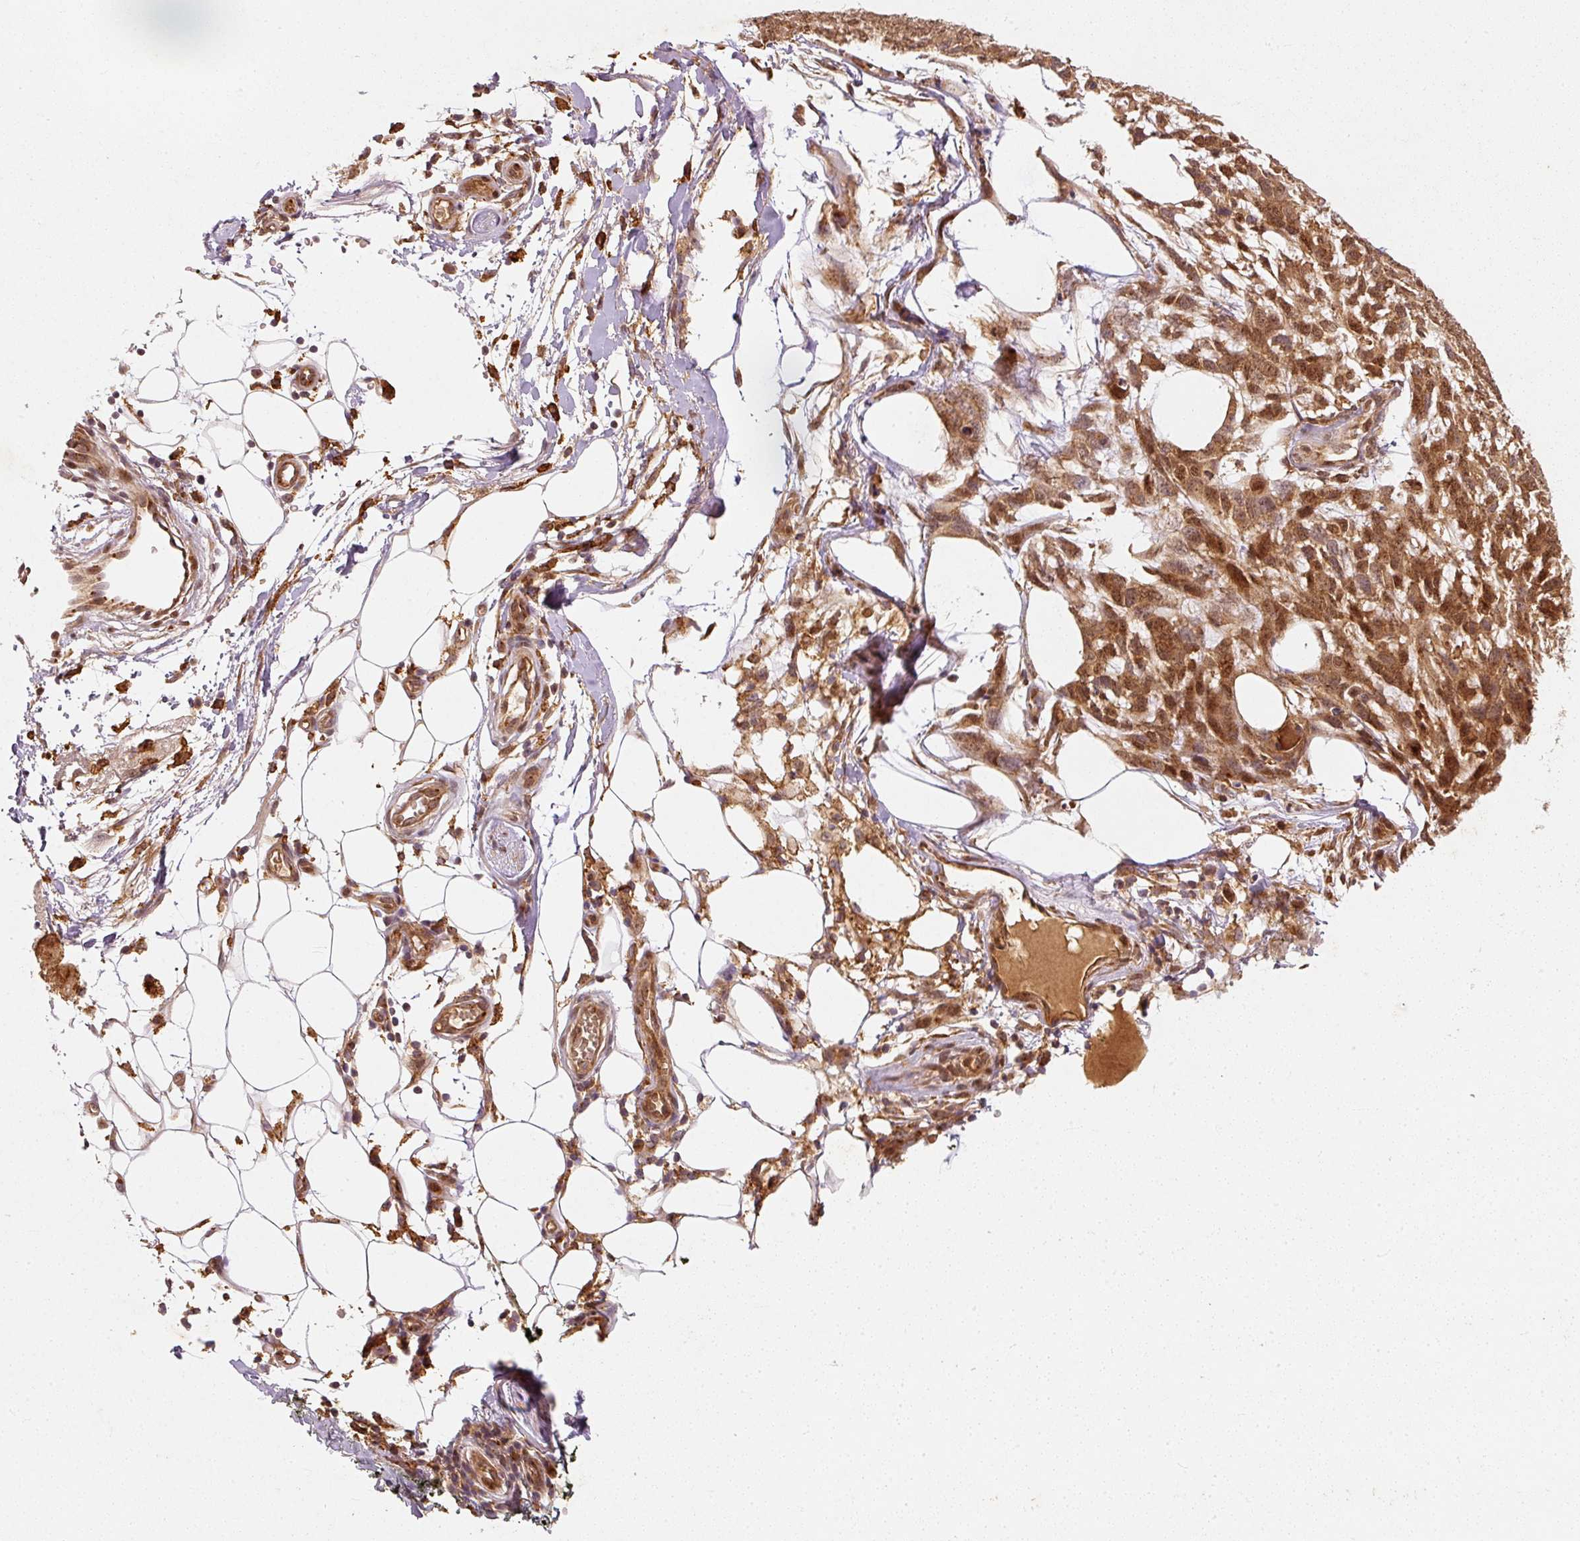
{"staining": {"intensity": "moderate", "quantity": ">75%", "location": "cytoplasmic/membranous,nuclear"}, "tissue": "melanoma", "cell_type": "Tumor cells", "image_type": "cancer", "snomed": [{"axis": "morphology", "description": "Normal morphology"}, {"axis": "morphology", "description": "Malignant melanoma, NOS"}, {"axis": "topography", "description": "Skin"}], "caption": "Malignant melanoma stained for a protein demonstrates moderate cytoplasmic/membranous and nuclear positivity in tumor cells.", "gene": "ZNF580", "patient": {"sex": "female", "age": 72}}